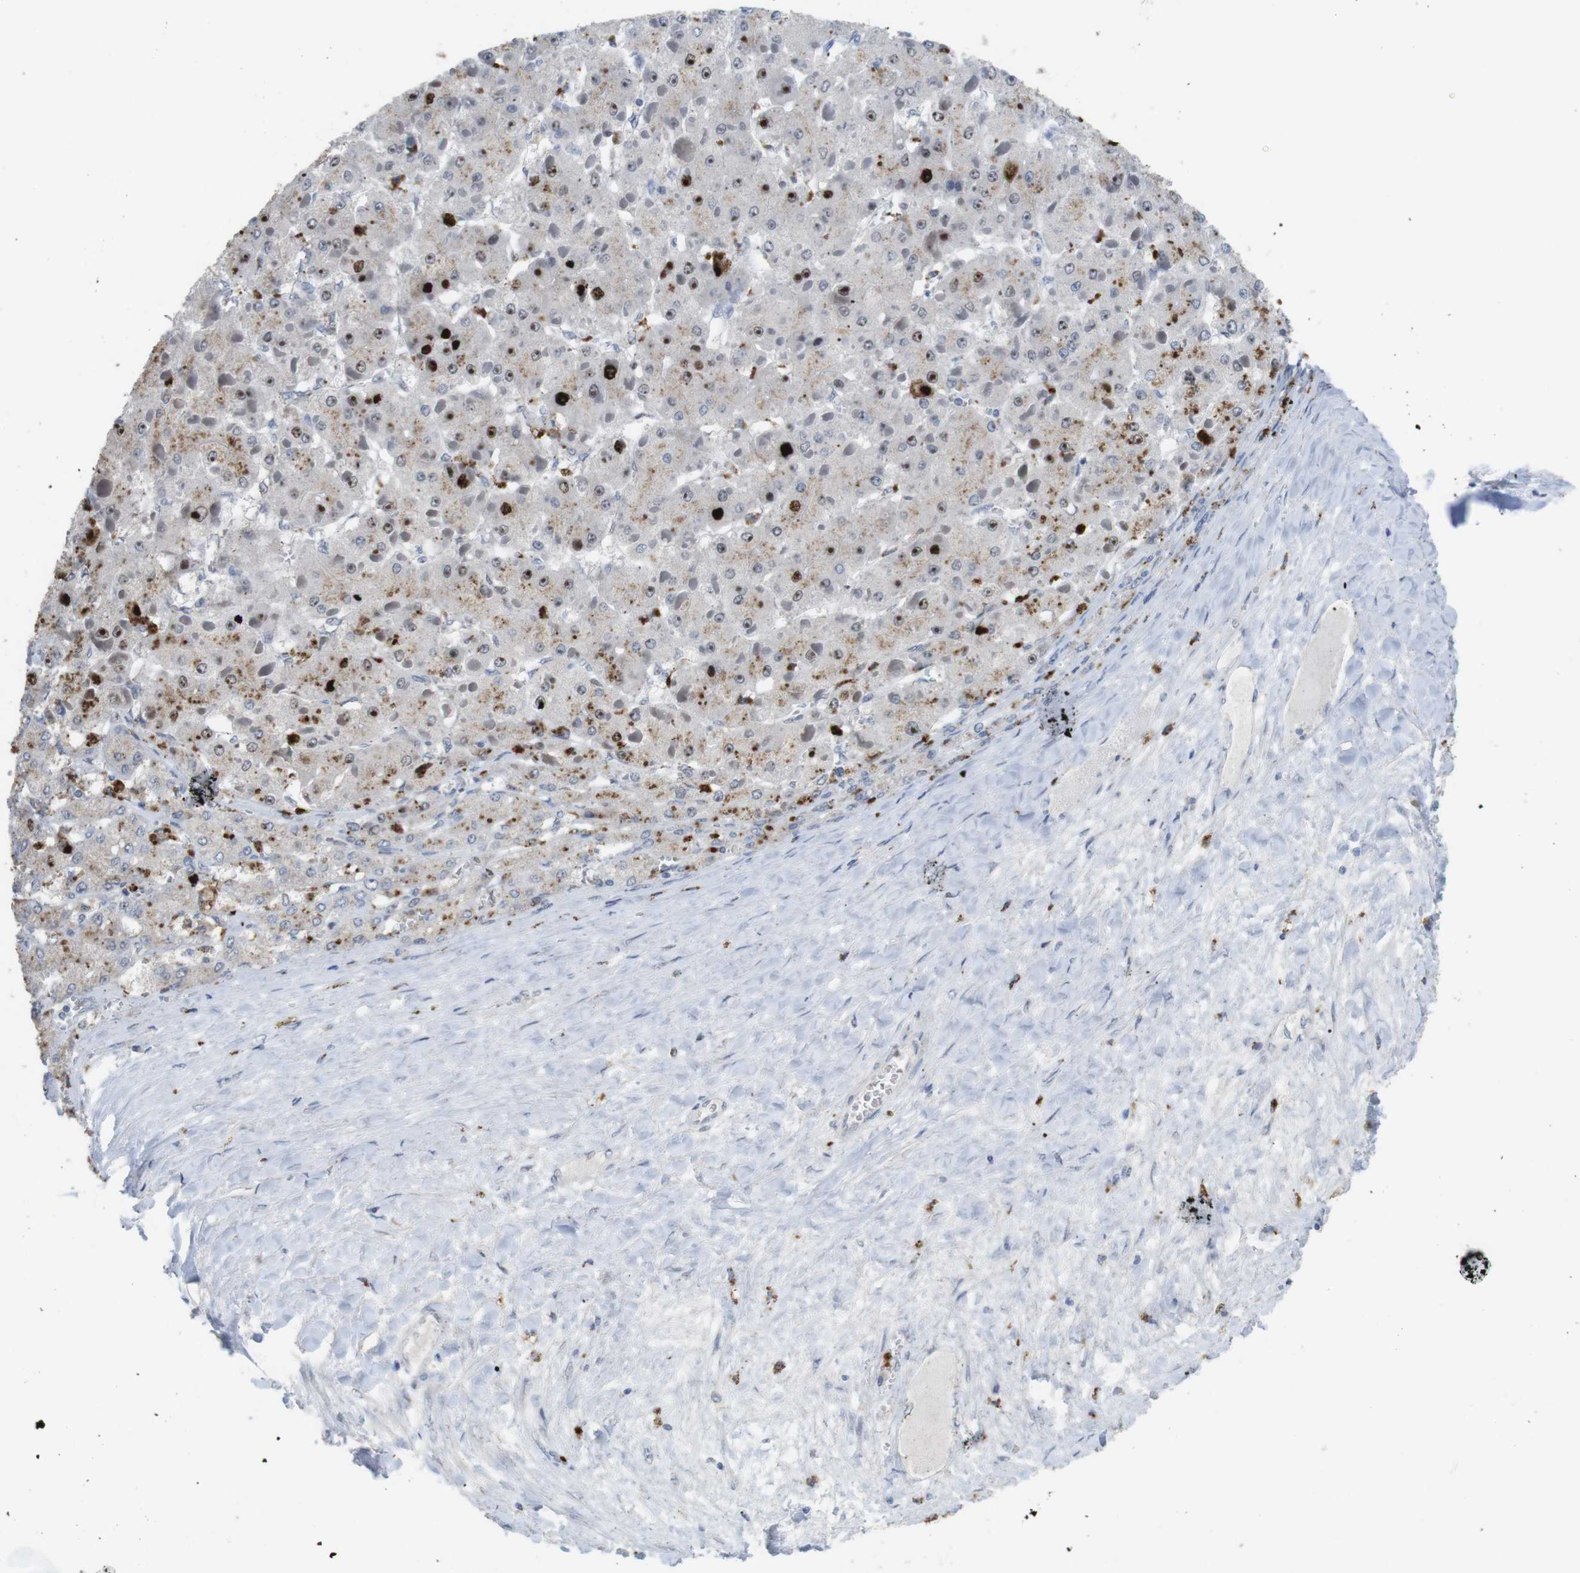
{"staining": {"intensity": "strong", "quantity": "<25%", "location": "nuclear"}, "tissue": "liver cancer", "cell_type": "Tumor cells", "image_type": "cancer", "snomed": [{"axis": "morphology", "description": "Carcinoma, Hepatocellular, NOS"}, {"axis": "topography", "description": "Liver"}], "caption": "The histopathology image displays staining of liver cancer (hepatocellular carcinoma), revealing strong nuclear protein staining (brown color) within tumor cells. (IHC, brightfield microscopy, high magnification).", "gene": "KPNA2", "patient": {"sex": "female", "age": 73}}